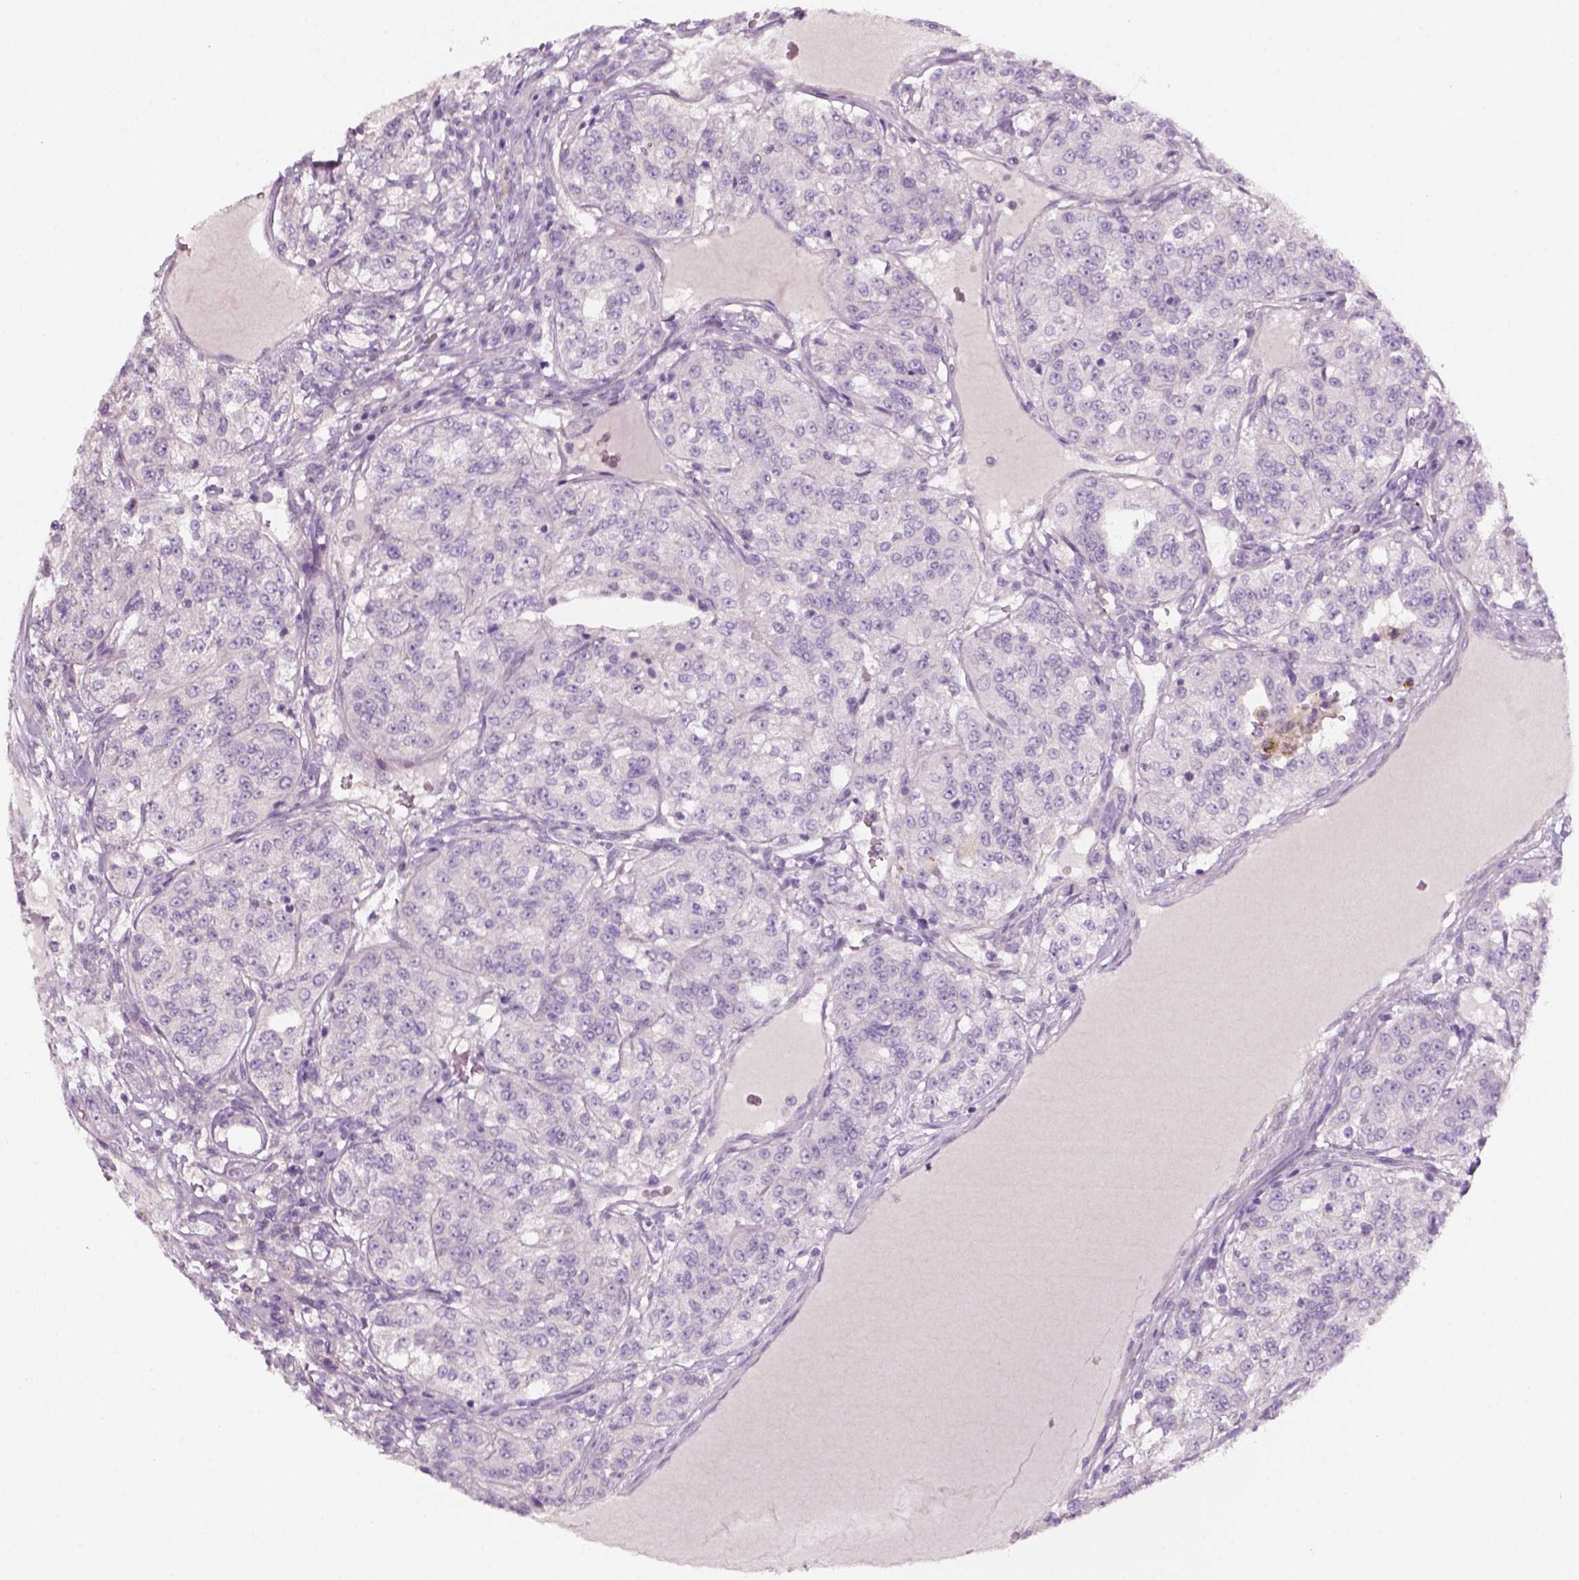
{"staining": {"intensity": "negative", "quantity": "none", "location": "none"}, "tissue": "renal cancer", "cell_type": "Tumor cells", "image_type": "cancer", "snomed": [{"axis": "morphology", "description": "Adenocarcinoma, NOS"}, {"axis": "topography", "description": "Kidney"}], "caption": "IHC of renal cancer exhibits no staining in tumor cells.", "gene": "KRT25", "patient": {"sex": "female", "age": 63}}